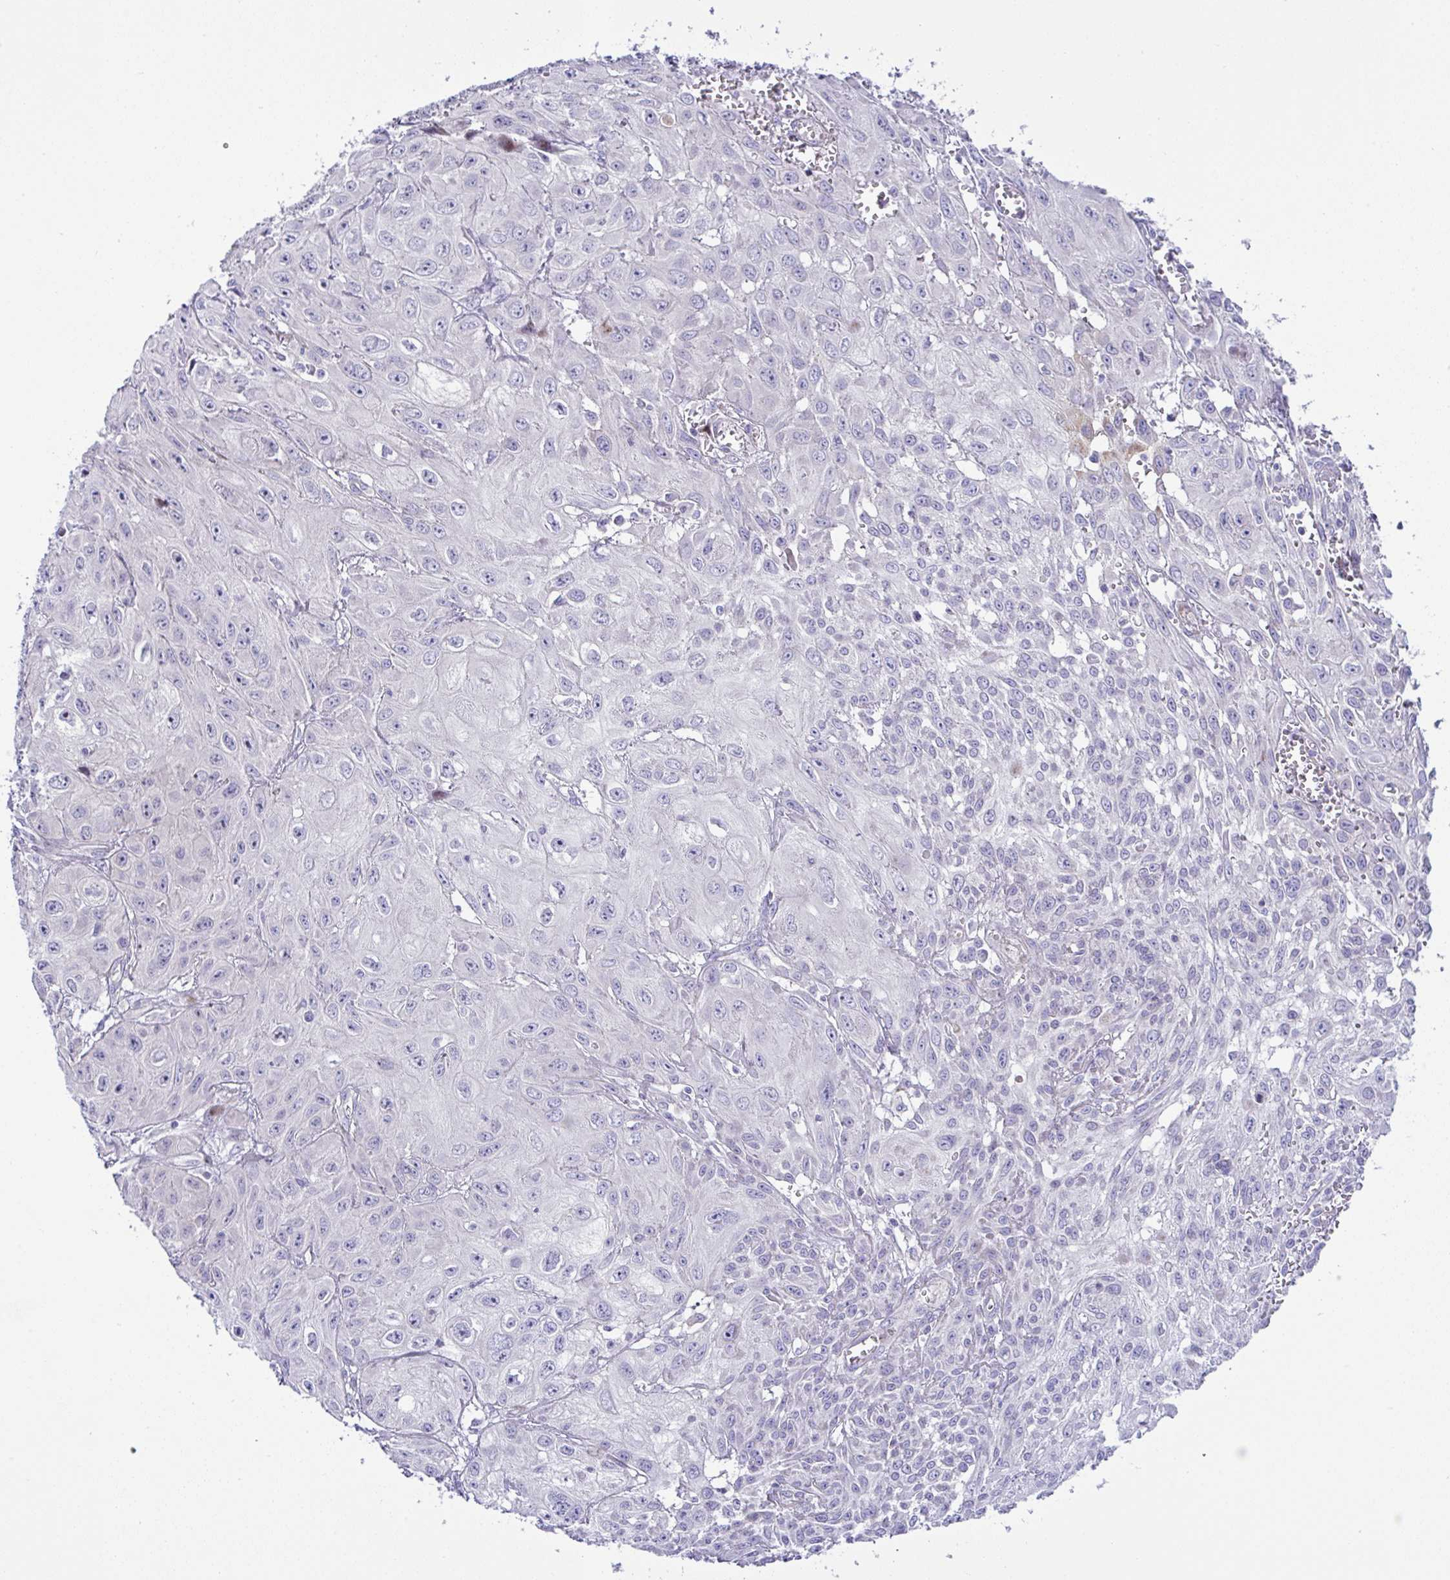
{"staining": {"intensity": "negative", "quantity": "none", "location": "none"}, "tissue": "skin cancer", "cell_type": "Tumor cells", "image_type": "cancer", "snomed": [{"axis": "morphology", "description": "Squamous cell carcinoma, NOS"}, {"axis": "topography", "description": "Skin"}, {"axis": "topography", "description": "Vulva"}], "caption": "Immunohistochemistry photomicrograph of human skin squamous cell carcinoma stained for a protein (brown), which exhibits no staining in tumor cells.", "gene": "ZNF713", "patient": {"sex": "female", "age": 71}}